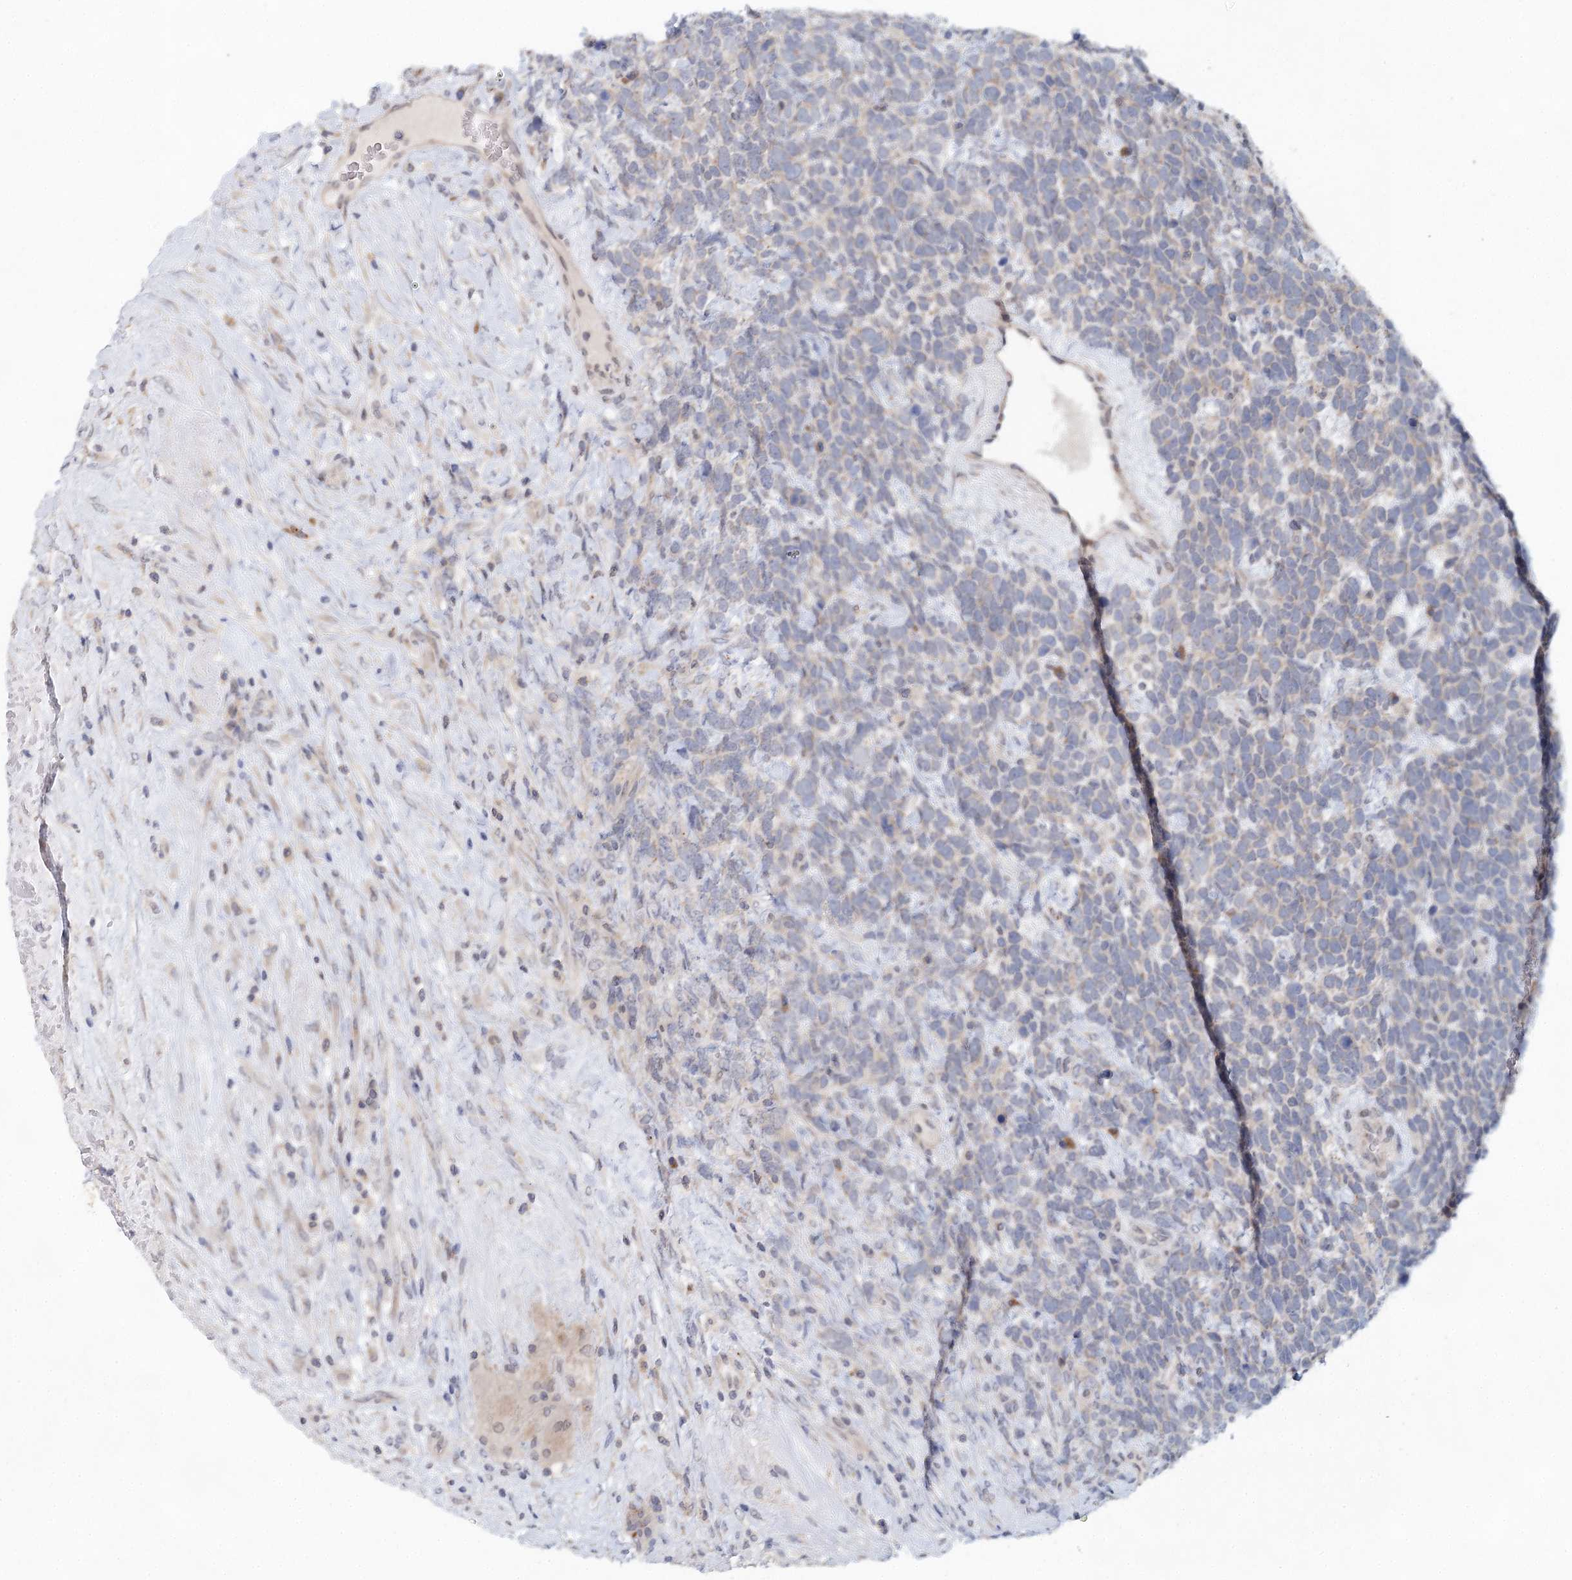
{"staining": {"intensity": "negative", "quantity": "none", "location": "none"}, "tissue": "urothelial cancer", "cell_type": "Tumor cells", "image_type": "cancer", "snomed": [{"axis": "morphology", "description": "Urothelial carcinoma, High grade"}, {"axis": "topography", "description": "Urinary bladder"}], "caption": "A histopathology image of human urothelial cancer is negative for staining in tumor cells.", "gene": "BLTP1", "patient": {"sex": "female", "age": 82}}